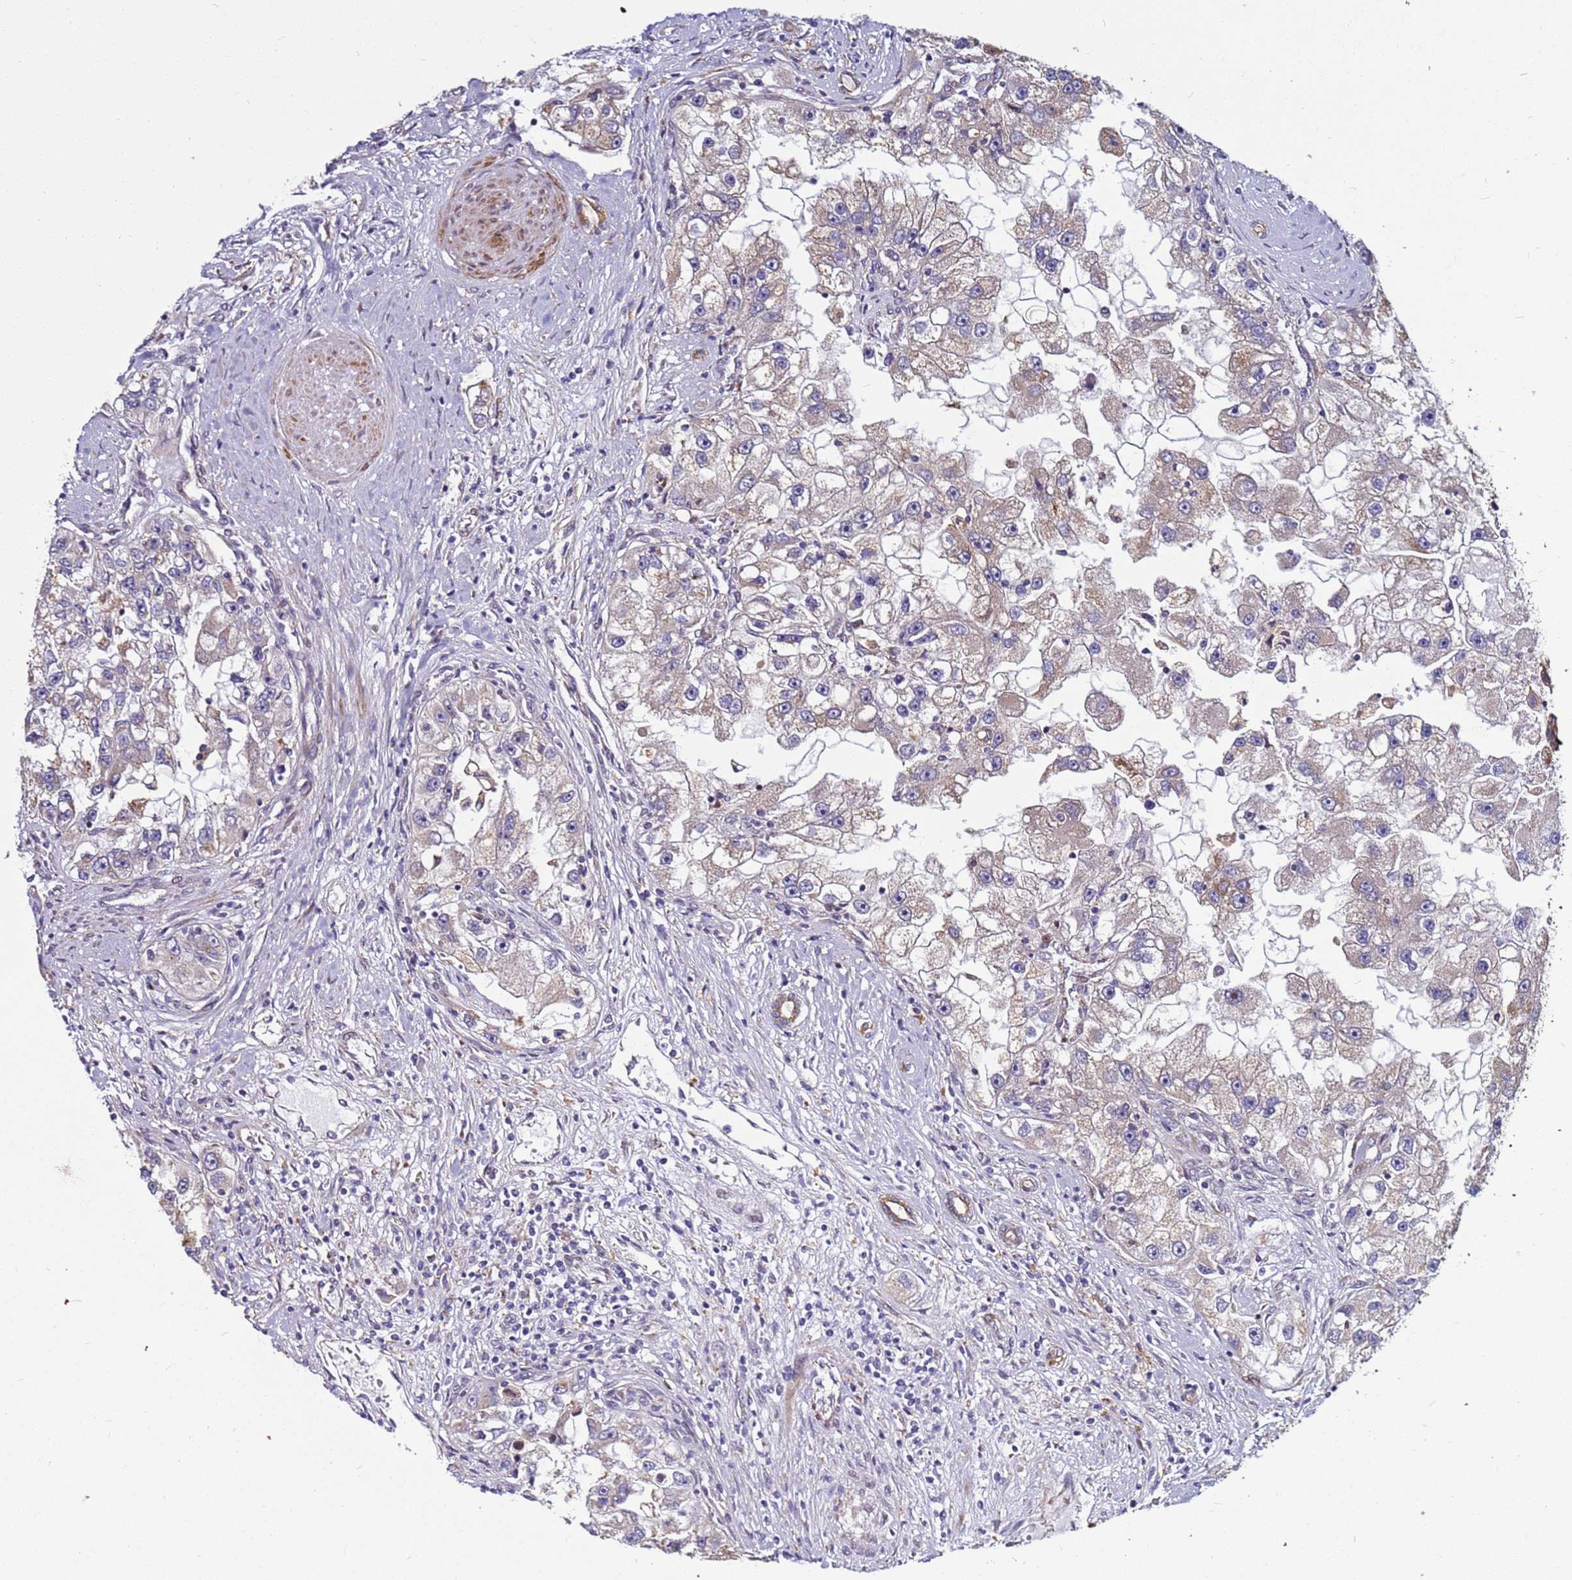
{"staining": {"intensity": "negative", "quantity": "none", "location": "none"}, "tissue": "renal cancer", "cell_type": "Tumor cells", "image_type": "cancer", "snomed": [{"axis": "morphology", "description": "Adenocarcinoma, NOS"}, {"axis": "topography", "description": "Kidney"}], "caption": "Human adenocarcinoma (renal) stained for a protein using IHC shows no expression in tumor cells.", "gene": "MCRIP1", "patient": {"sex": "male", "age": 63}}